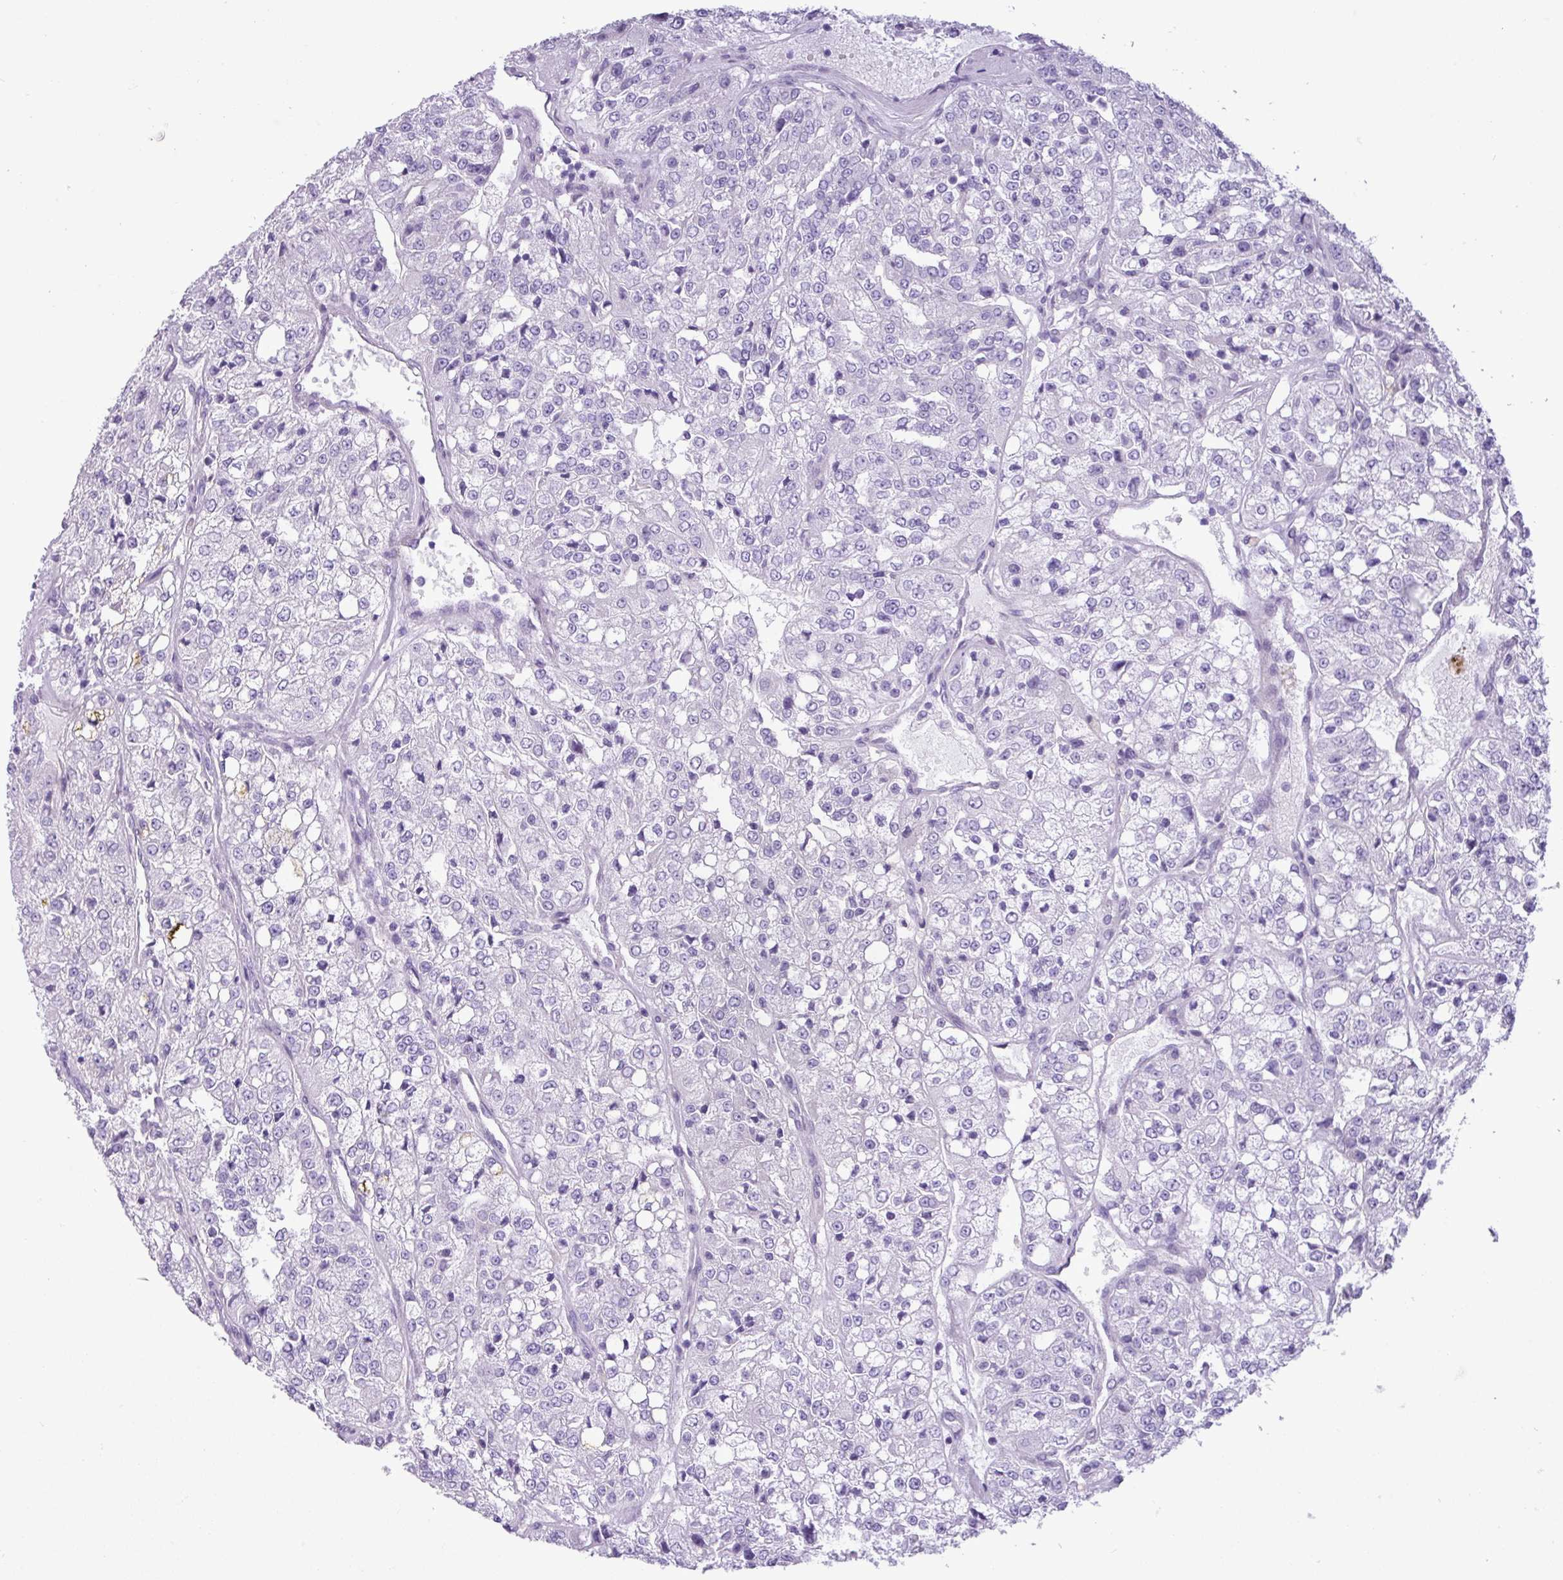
{"staining": {"intensity": "negative", "quantity": "none", "location": "none"}, "tissue": "renal cancer", "cell_type": "Tumor cells", "image_type": "cancer", "snomed": [{"axis": "morphology", "description": "Adenocarcinoma, NOS"}, {"axis": "topography", "description": "Kidney"}], "caption": "Renal adenocarcinoma stained for a protein using IHC reveals no positivity tumor cells.", "gene": "SPINK8", "patient": {"sex": "female", "age": 63}}